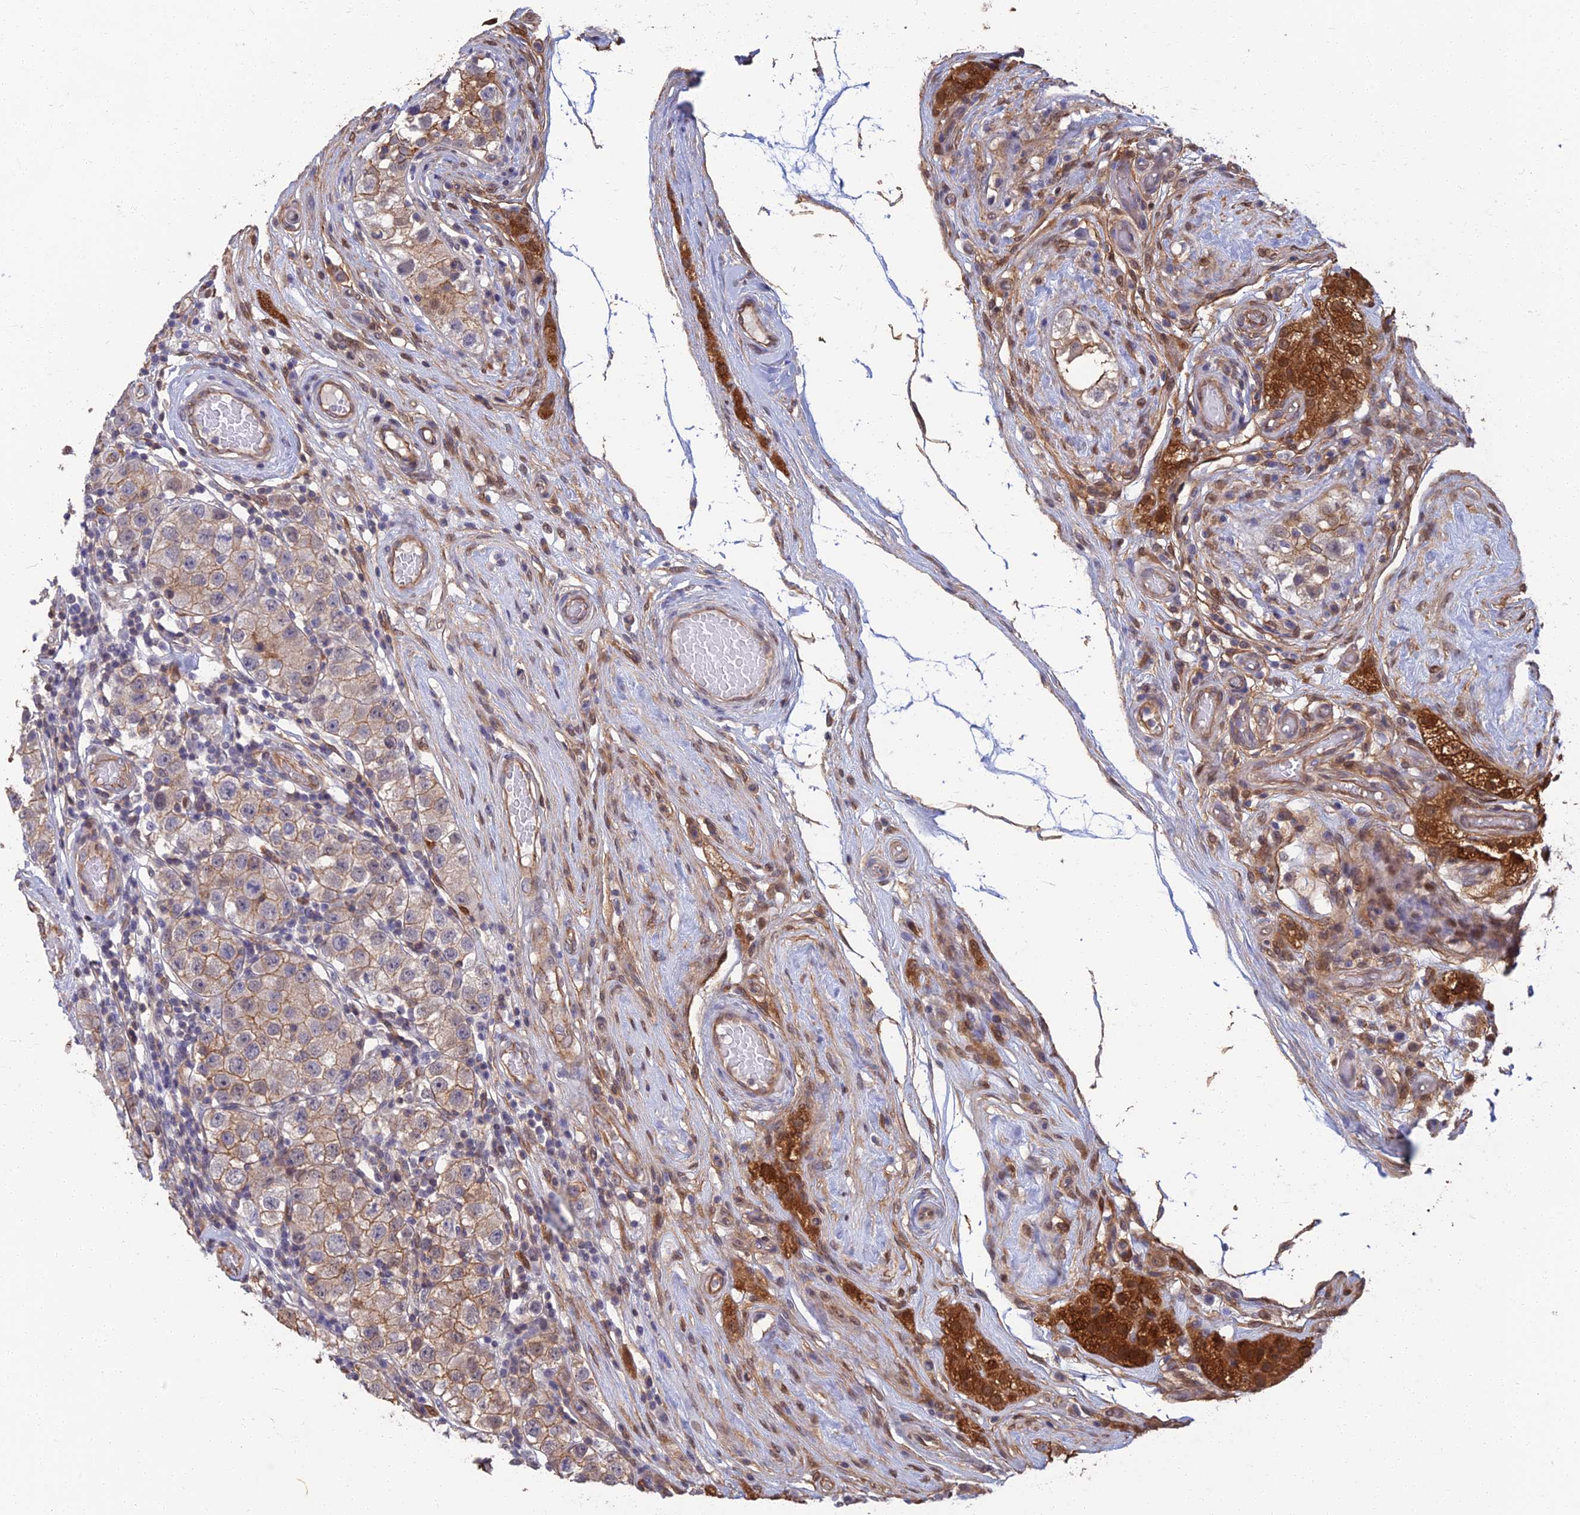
{"staining": {"intensity": "moderate", "quantity": "25%-75%", "location": "cytoplasmic/membranous"}, "tissue": "testis cancer", "cell_type": "Tumor cells", "image_type": "cancer", "snomed": [{"axis": "morphology", "description": "Seminoma, NOS"}, {"axis": "topography", "description": "Testis"}], "caption": "Testis seminoma stained with DAB IHC demonstrates medium levels of moderate cytoplasmic/membranous positivity in approximately 25%-75% of tumor cells. The staining was performed using DAB, with brown indicating positive protein expression. Nuclei are stained blue with hematoxylin.", "gene": "LRRN3", "patient": {"sex": "male", "age": 34}}